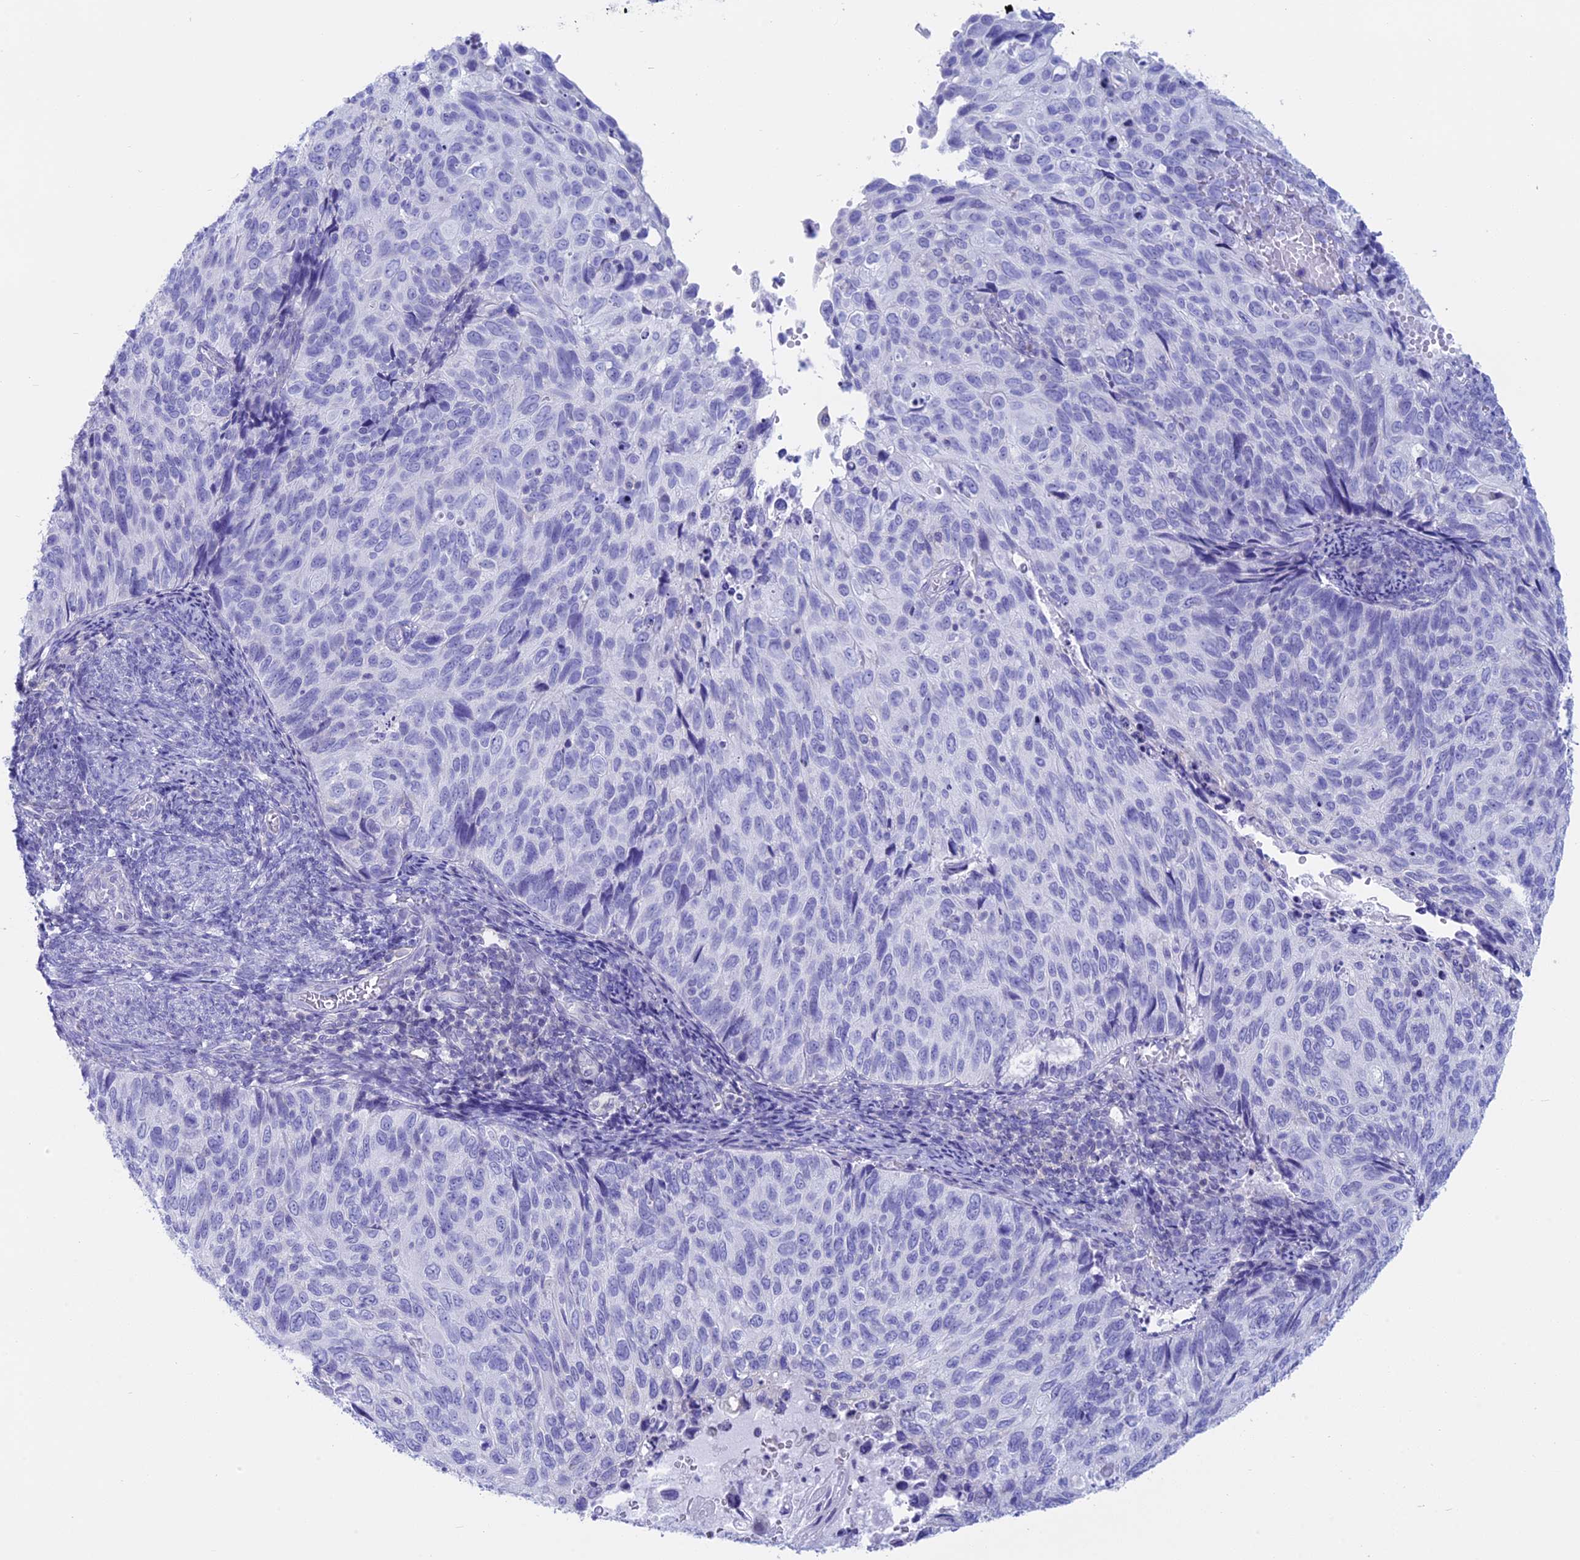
{"staining": {"intensity": "negative", "quantity": "none", "location": "none"}, "tissue": "cervical cancer", "cell_type": "Tumor cells", "image_type": "cancer", "snomed": [{"axis": "morphology", "description": "Squamous cell carcinoma, NOS"}, {"axis": "topography", "description": "Cervix"}], "caption": "This histopathology image is of cervical cancer stained with IHC to label a protein in brown with the nuclei are counter-stained blue. There is no staining in tumor cells.", "gene": "RP1", "patient": {"sex": "female", "age": 70}}